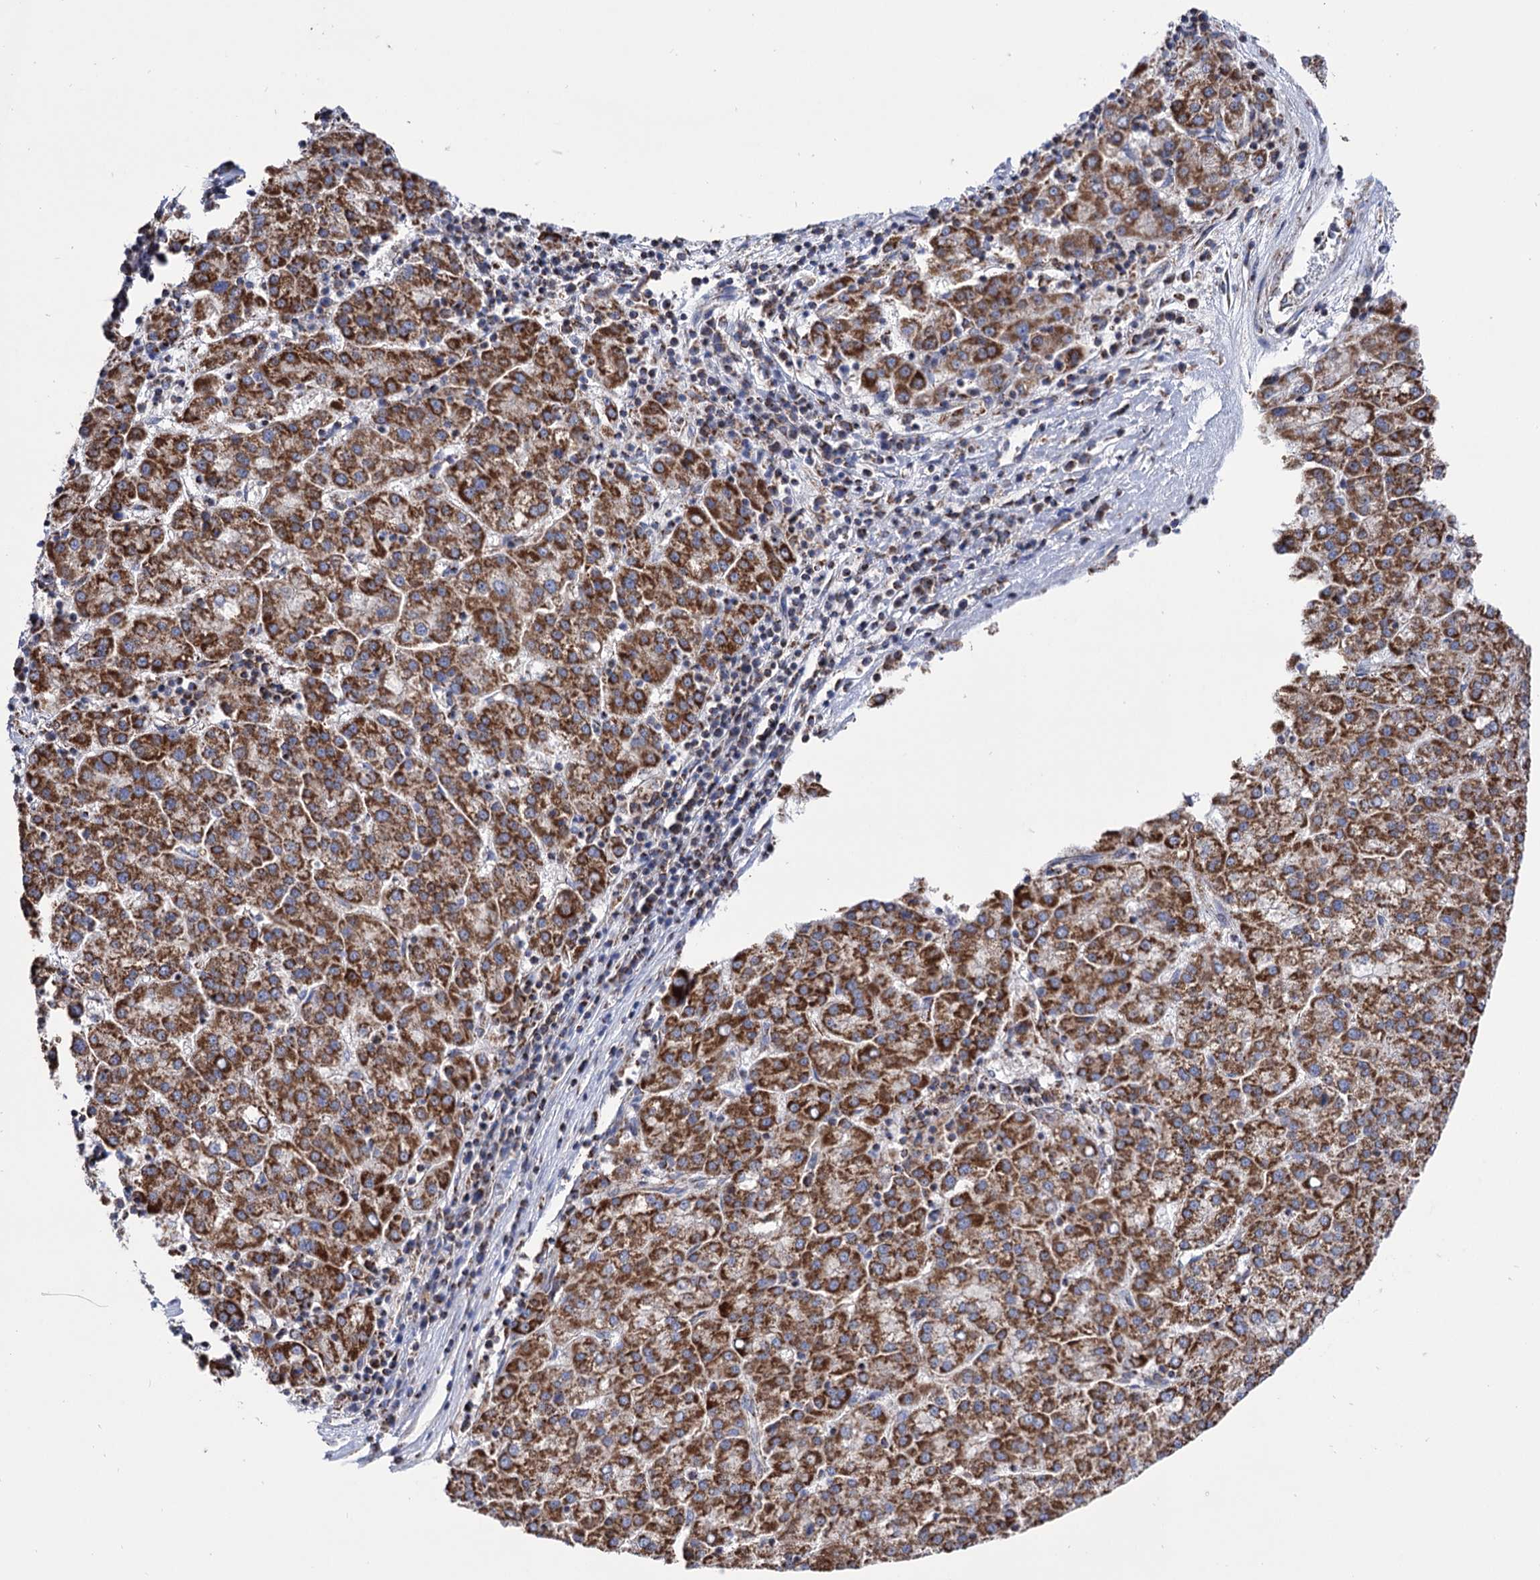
{"staining": {"intensity": "strong", "quantity": ">75%", "location": "cytoplasmic/membranous"}, "tissue": "liver cancer", "cell_type": "Tumor cells", "image_type": "cancer", "snomed": [{"axis": "morphology", "description": "Carcinoma, Hepatocellular, NOS"}, {"axis": "topography", "description": "Liver"}], "caption": "Brown immunohistochemical staining in liver cancer (hepatocellular carcinoma) displays strong cytoplasmic/membranous positivity in about >75% of tumor cells.", "gene": "ABHD10", "patient": {"sex": "female", "age": 58}}